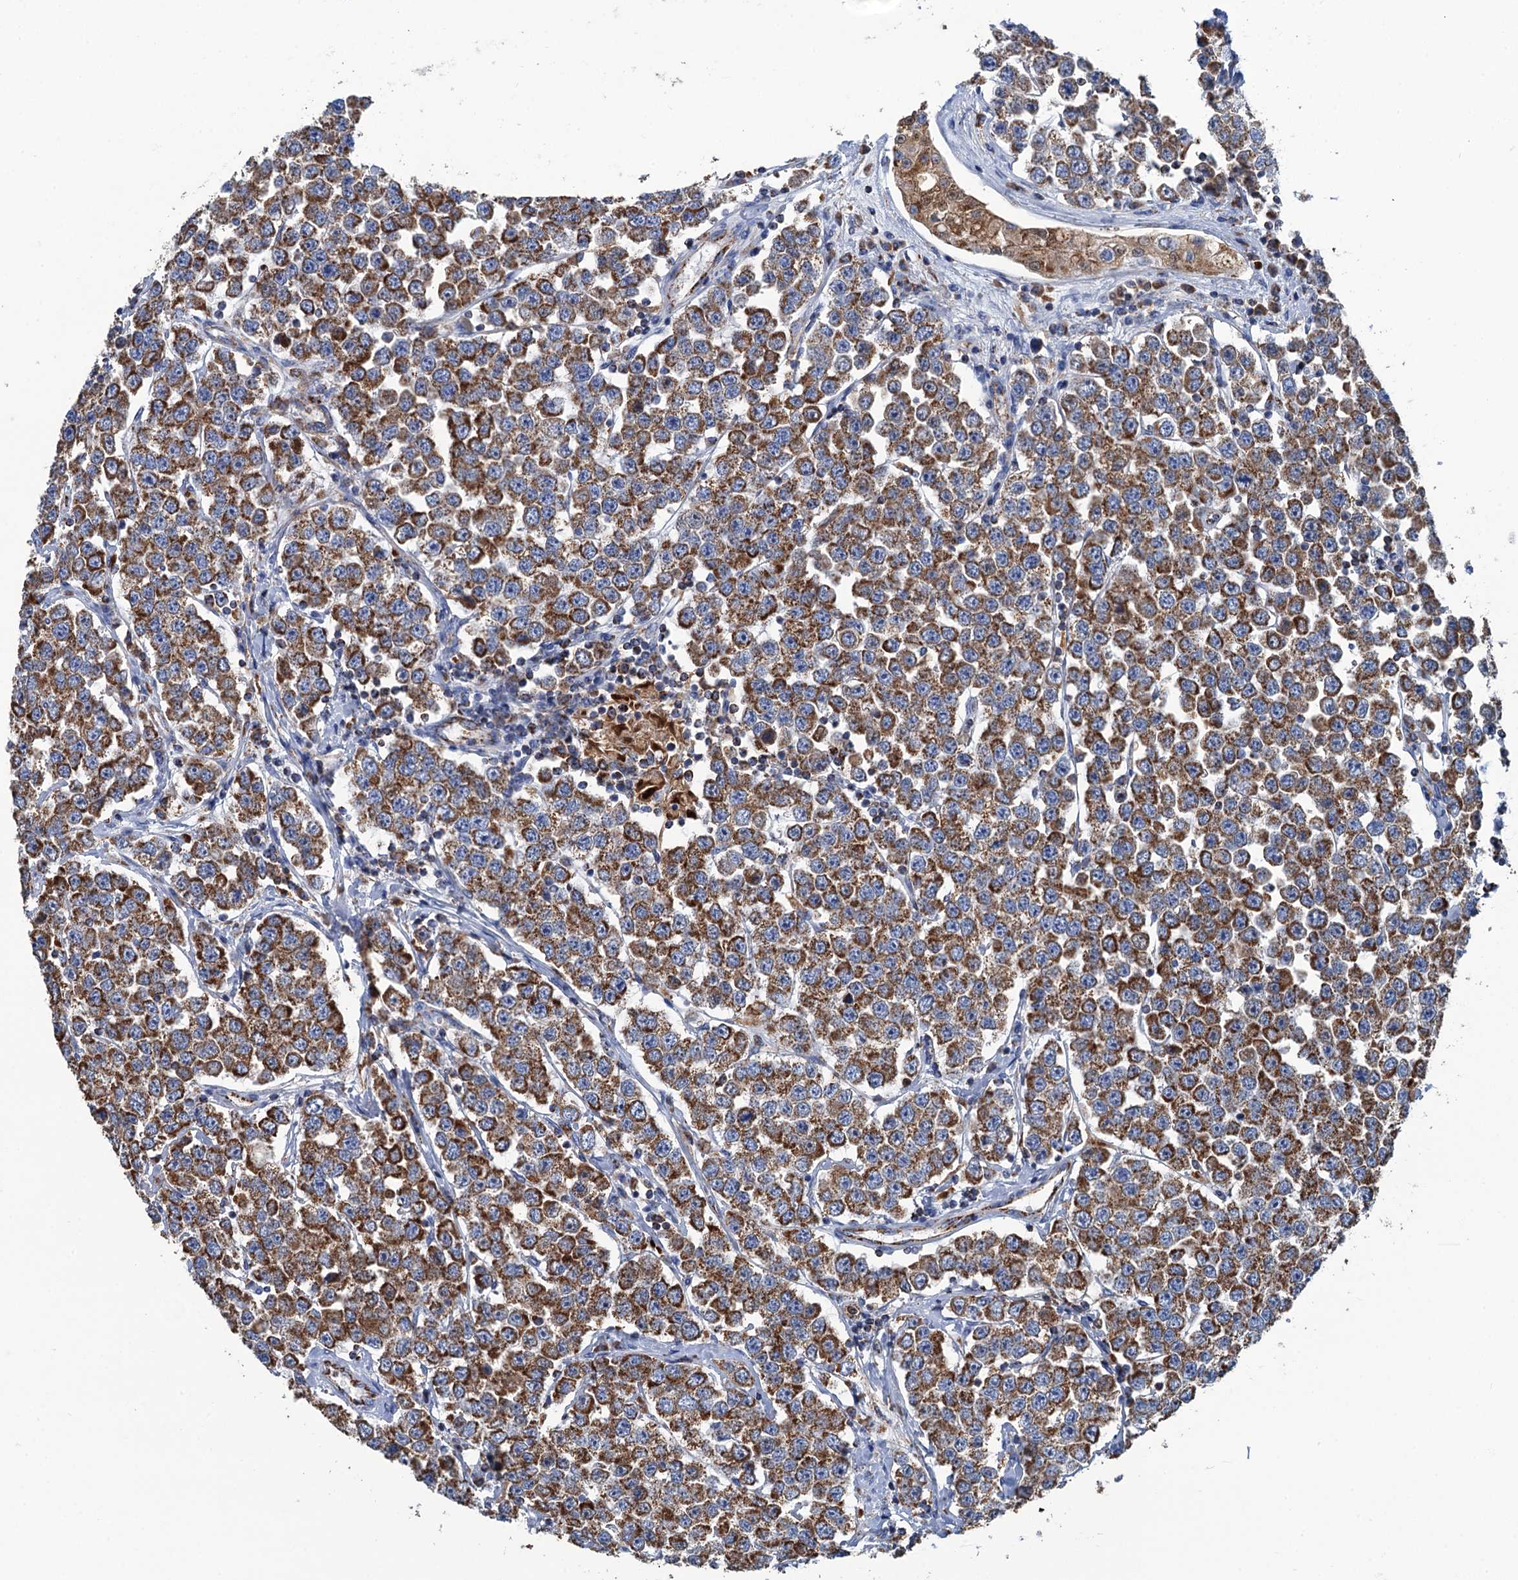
{"staining": {"intensity": "strong", "quantity": ">75%", "location": "cytoplasmic/membranous"}, "tissue": "testis cancer", "cell_type": "Tumor cells", "image_type": "cancer", "snomed": [{"axis": "morphology", "description": "Seminoma, NOS"}, {"axis": "topography", "description": "Testis"}], "caption": "Testis cancer was stained to show a protein in brown. There is high levels of strong cytoplasmic/membranous staining in approximately >75% of tumor cells. The staining was performed using DAB, with brown indicating positive protein expression. Nuclei are stained blue with hematoxylin.", "gene": "IVD", "patient": {"sex": "male", "age": 28}}